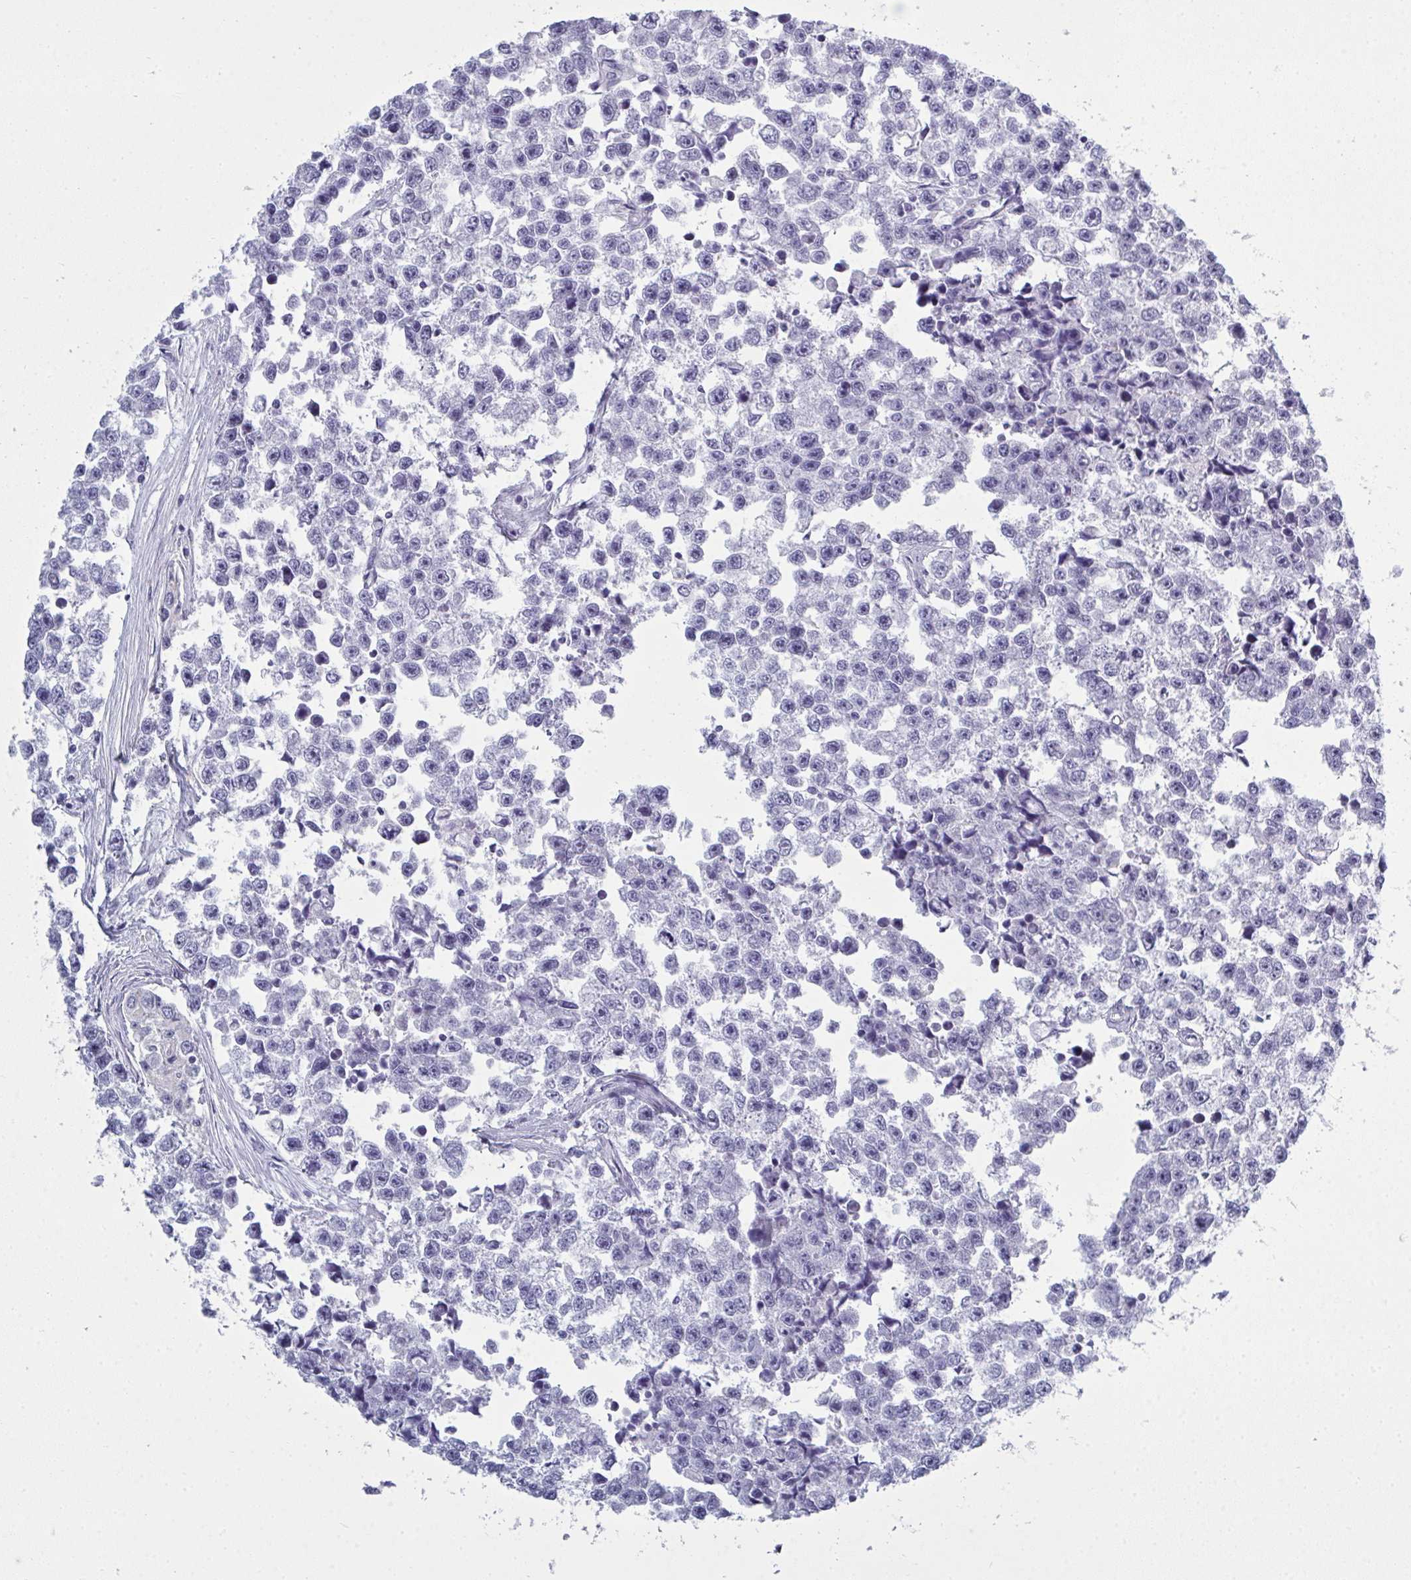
{"staining": {"intensity": "negative", "quantity": "none", "location": "none"}, "tissue": "testis cancer", "cell_type": "Tumor cells", "image_type": "cancer", "snomed": [{"axis": "morphology", "description": "Seminoma, NOS"}, {"axis": "topography", "description": "Testis"}], "caption": "This is an IHC photomicrograph of testis cancer (seminoma). There is no positivity in tumor cells.", "gene": "SERPINB10", "patient": {"sex": "male", "age": 26}}